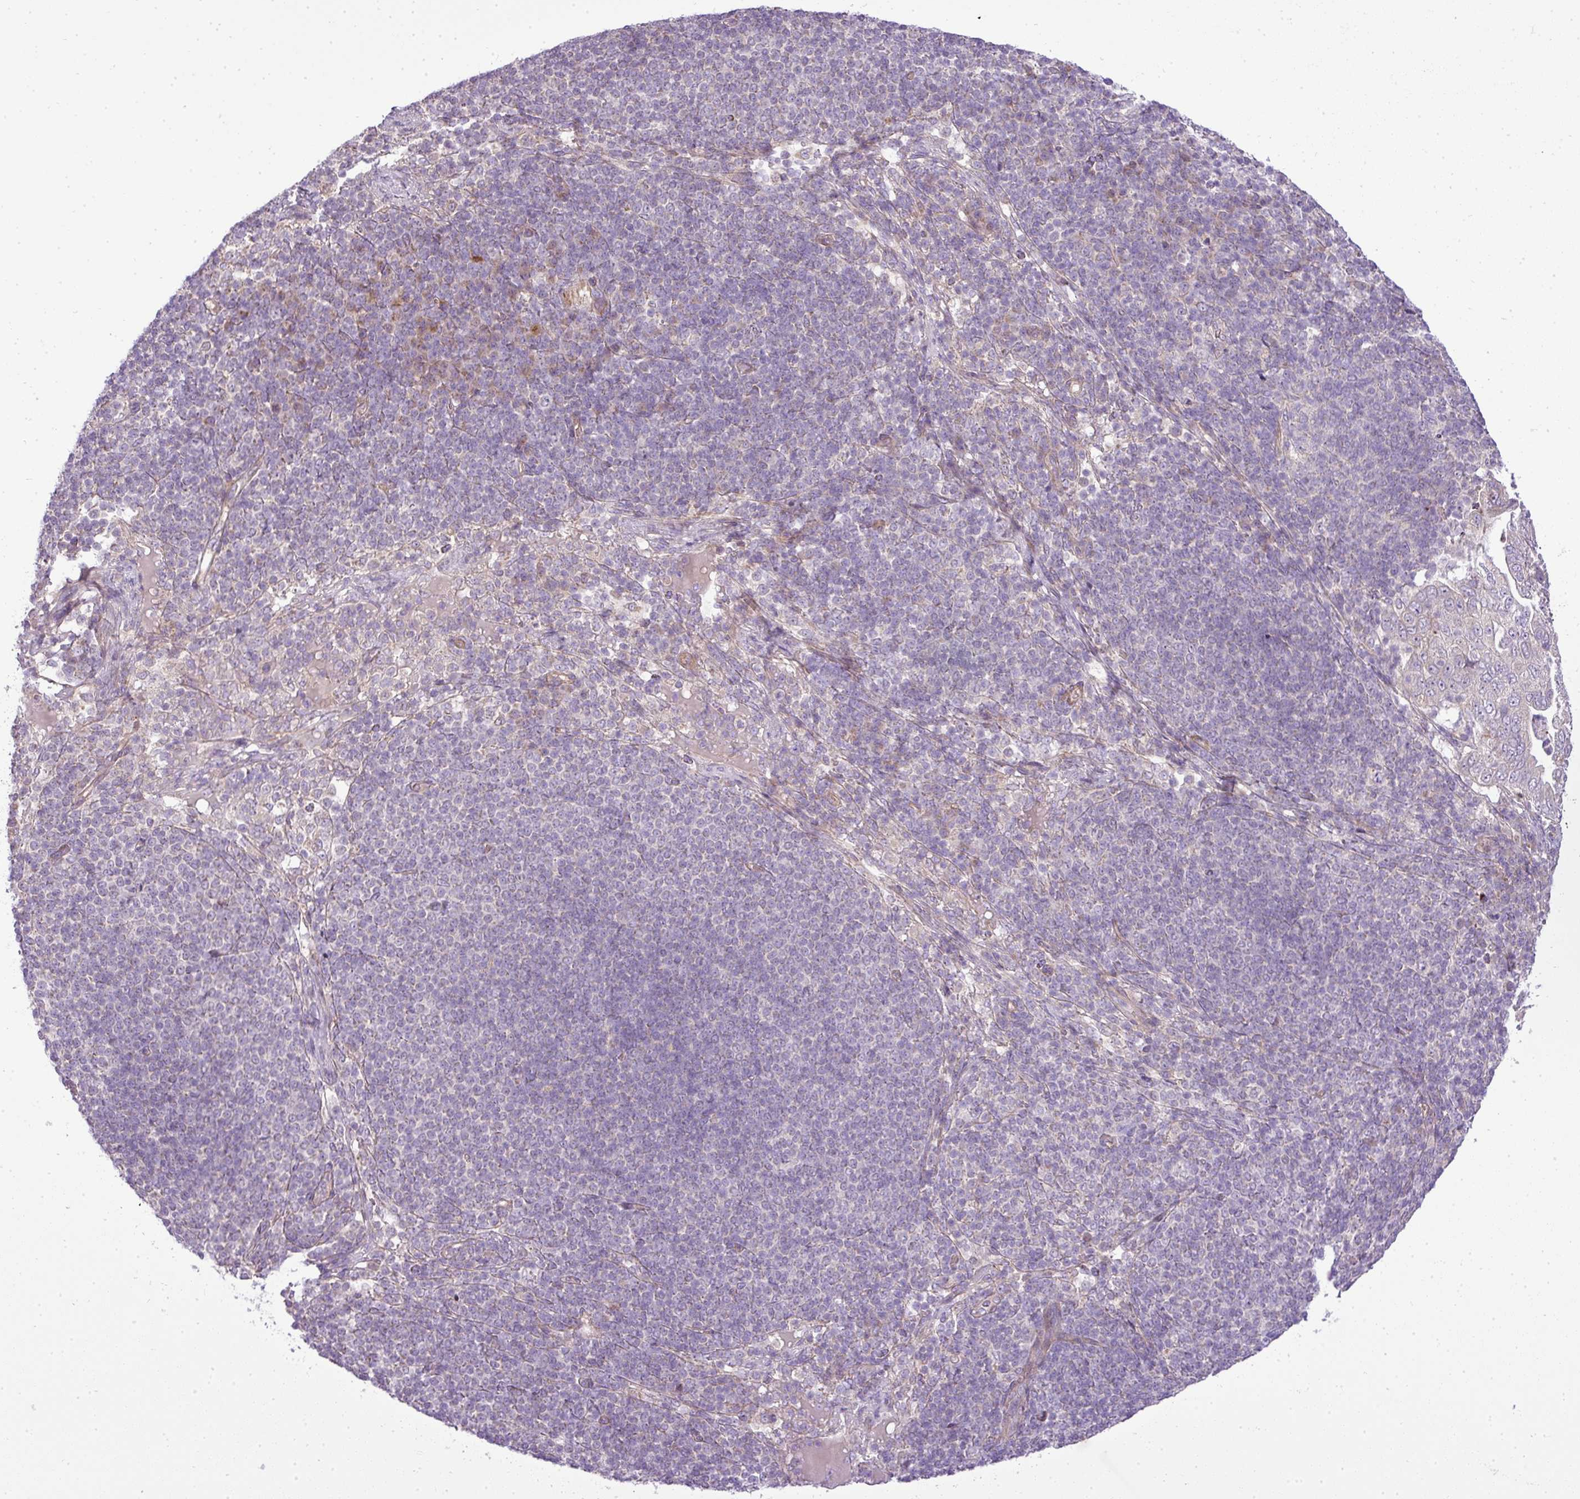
{"staining": {"intensity": "negative", "quantity": "none", "location": "none"}, "tissue": "pancreatic cancer", "cell_type": "Tumor cells", "image_type": "cancer", "snomed": [{"axis": "morphology", "description": "Normal tissue, NOS"}, {"axis": "morphology", "description": "Adenocarcinoma, NOS"}, {"axis": "topography", "description": "Lymph node"}, {"axis": "topography", "description": "Pancreas"}], "caption": "This is an IHC histopathology image of human pancreatic adenocarcinoma. There is no expression in tumor cells.", "gene": "ZDHHC1", "patient": {"sex": "female", "age": 67}}